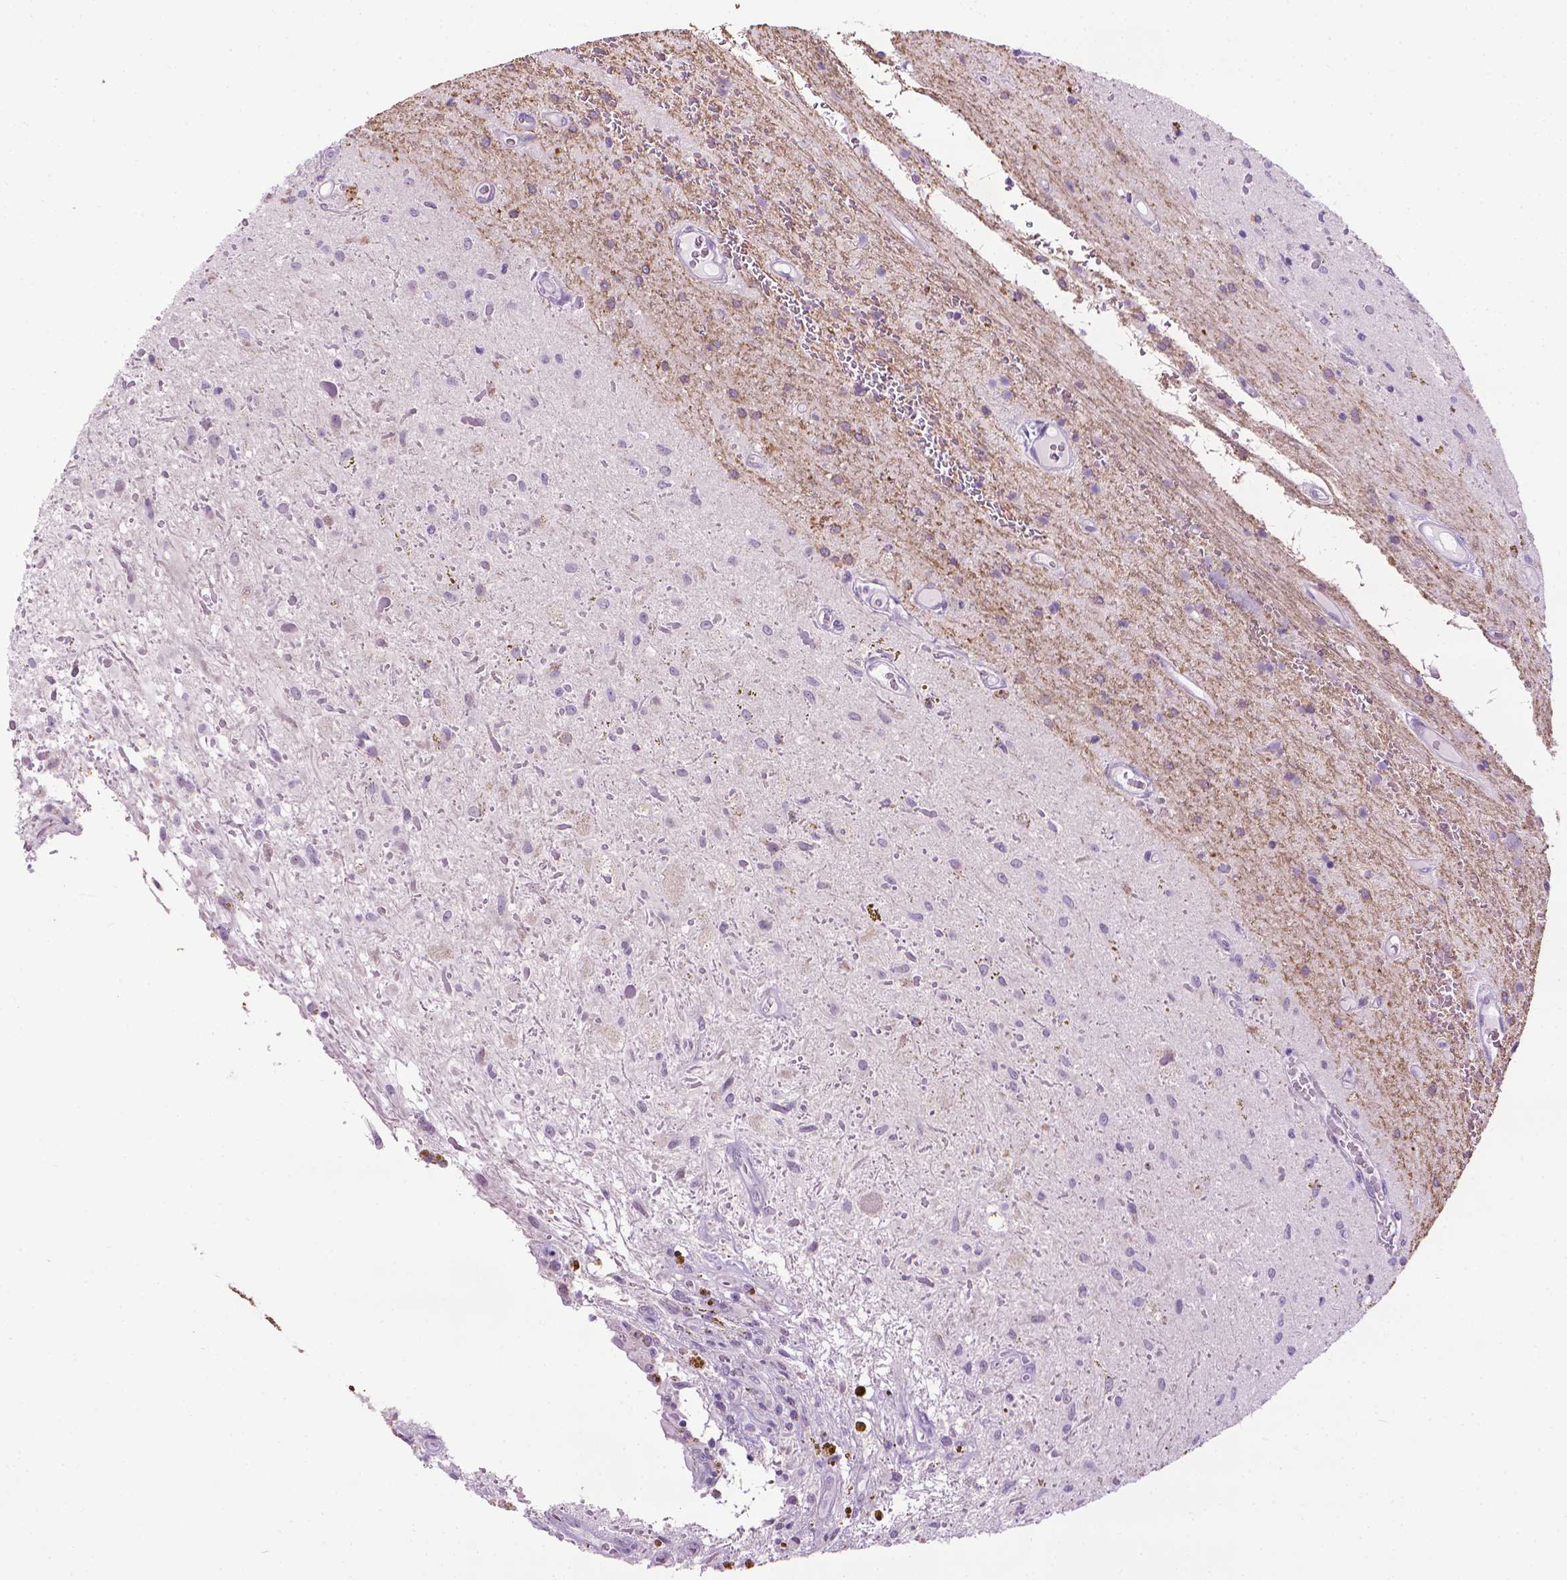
{"staining": {"intensity": "negative", "quantity": "none", "location": "none"}, "tissue": "glioma", "cell_type": "Tumor cells", "image_type": "cancer", "snomed": [{"axis": "morphology", "description": "Glioma, malignant, Low grade"}, {"axis": "topography", "description": "Cerebellum"}], "caption": "A high-resolution image shows immunohistochemistry staining of glioma, which displays no significant staining in tumor cells. (DAB IHC with hematoxylin counter stain).", "gene": "DNAI7", "patient": {"sex": "female", "age": 14}}